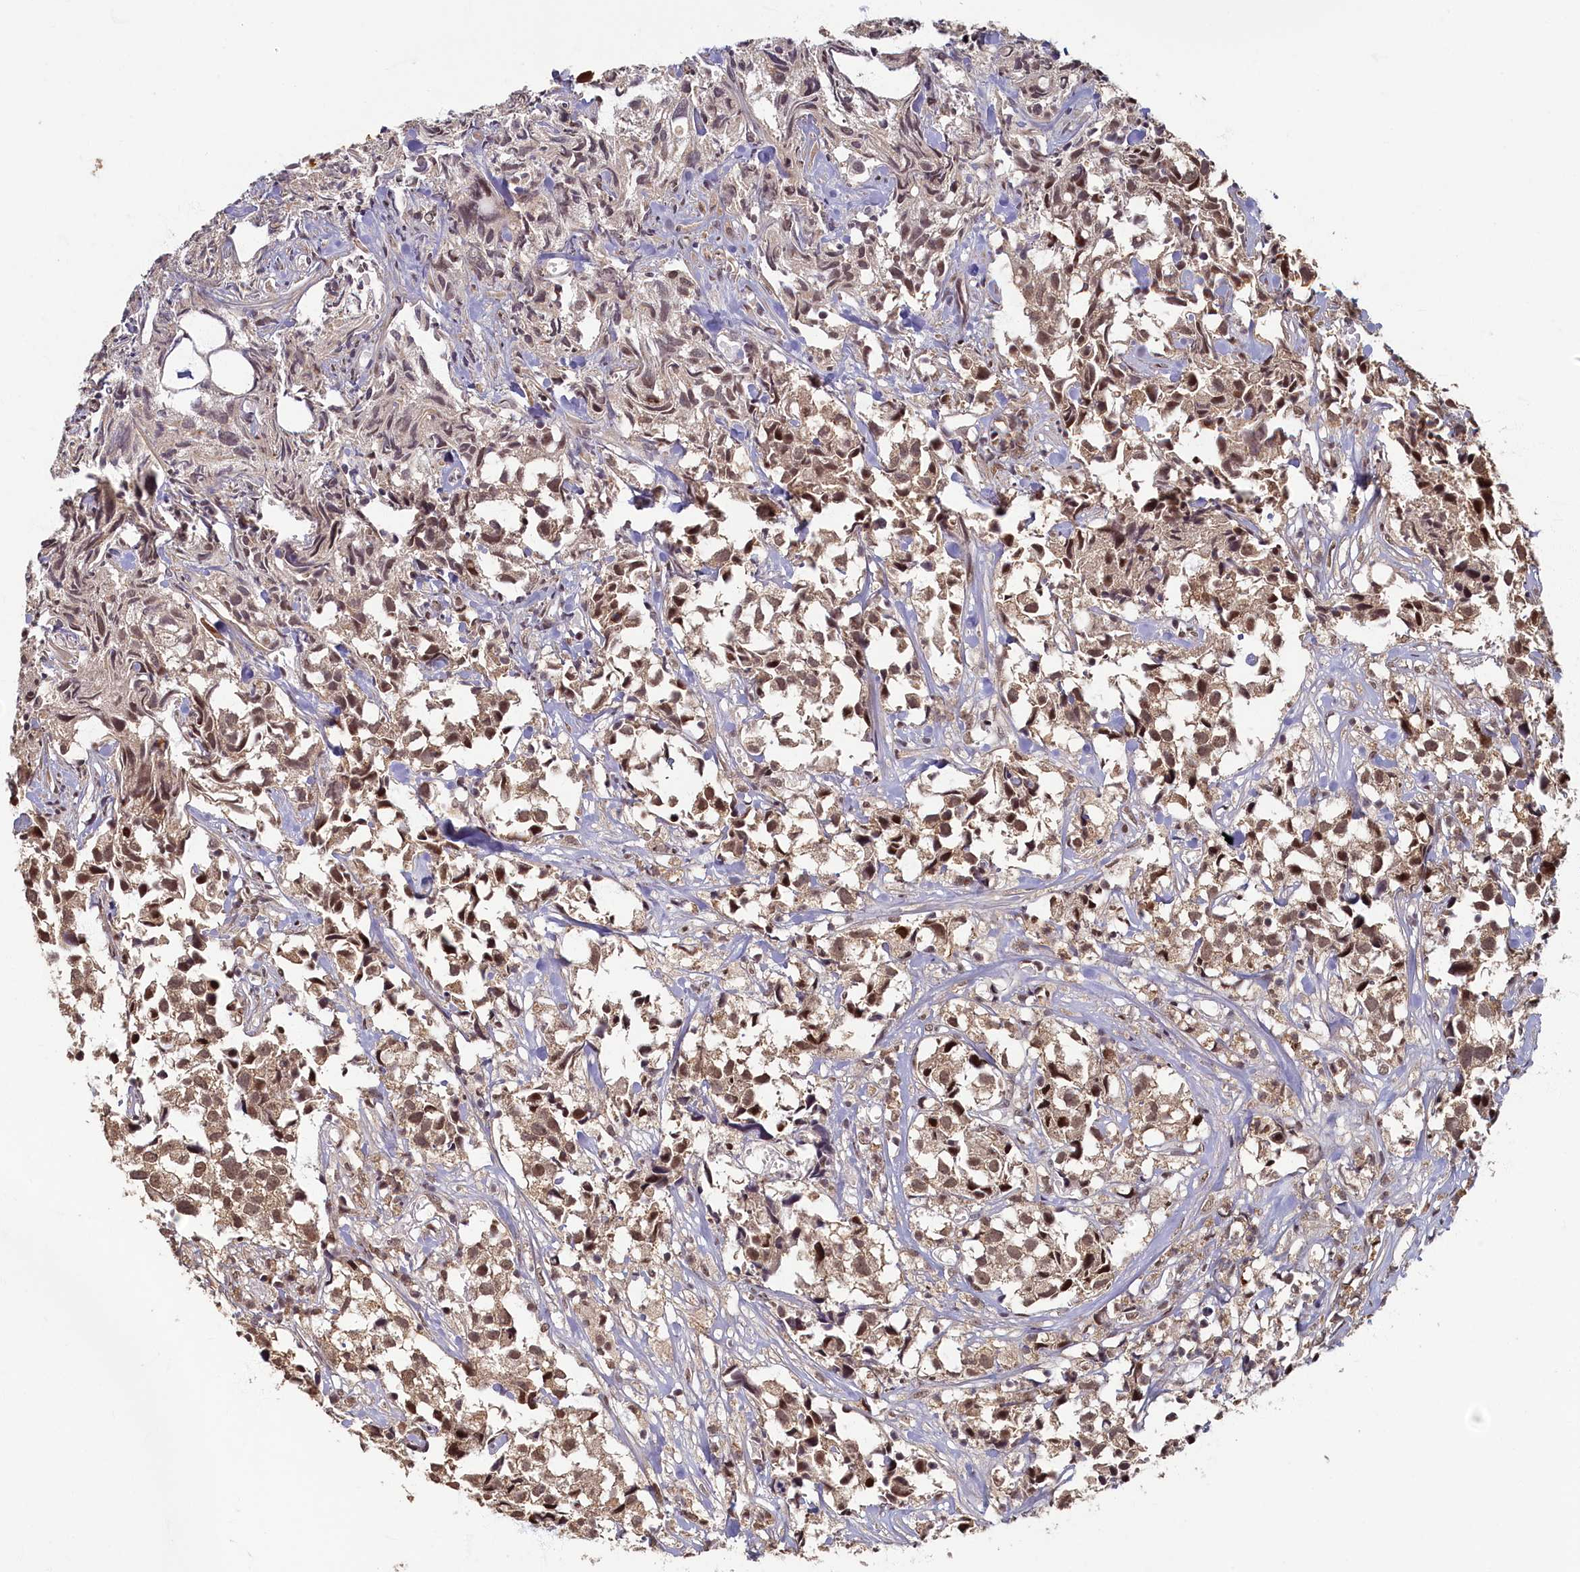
{"staining": {"intensity": "moderate", "quantity": ">75%", "location": "nuclear"}, "tissue": "urothelial cancer", "cell_type": "Tumor cells", "image_type": "cancer", "snomed": [{"axis": "morphology", "description": "Urothelial carcinoma, High grade"}, {"axis": "topography", "description": "Urinary bladder"}], "caption": "This is a photomicrograph of immunohistochemistry staining of urothelial cancer, which shows moderate staining in the nuclear of tumor cells.", "gene": "CKAP2L", "patient": {"sex": "female", "age": 75}}